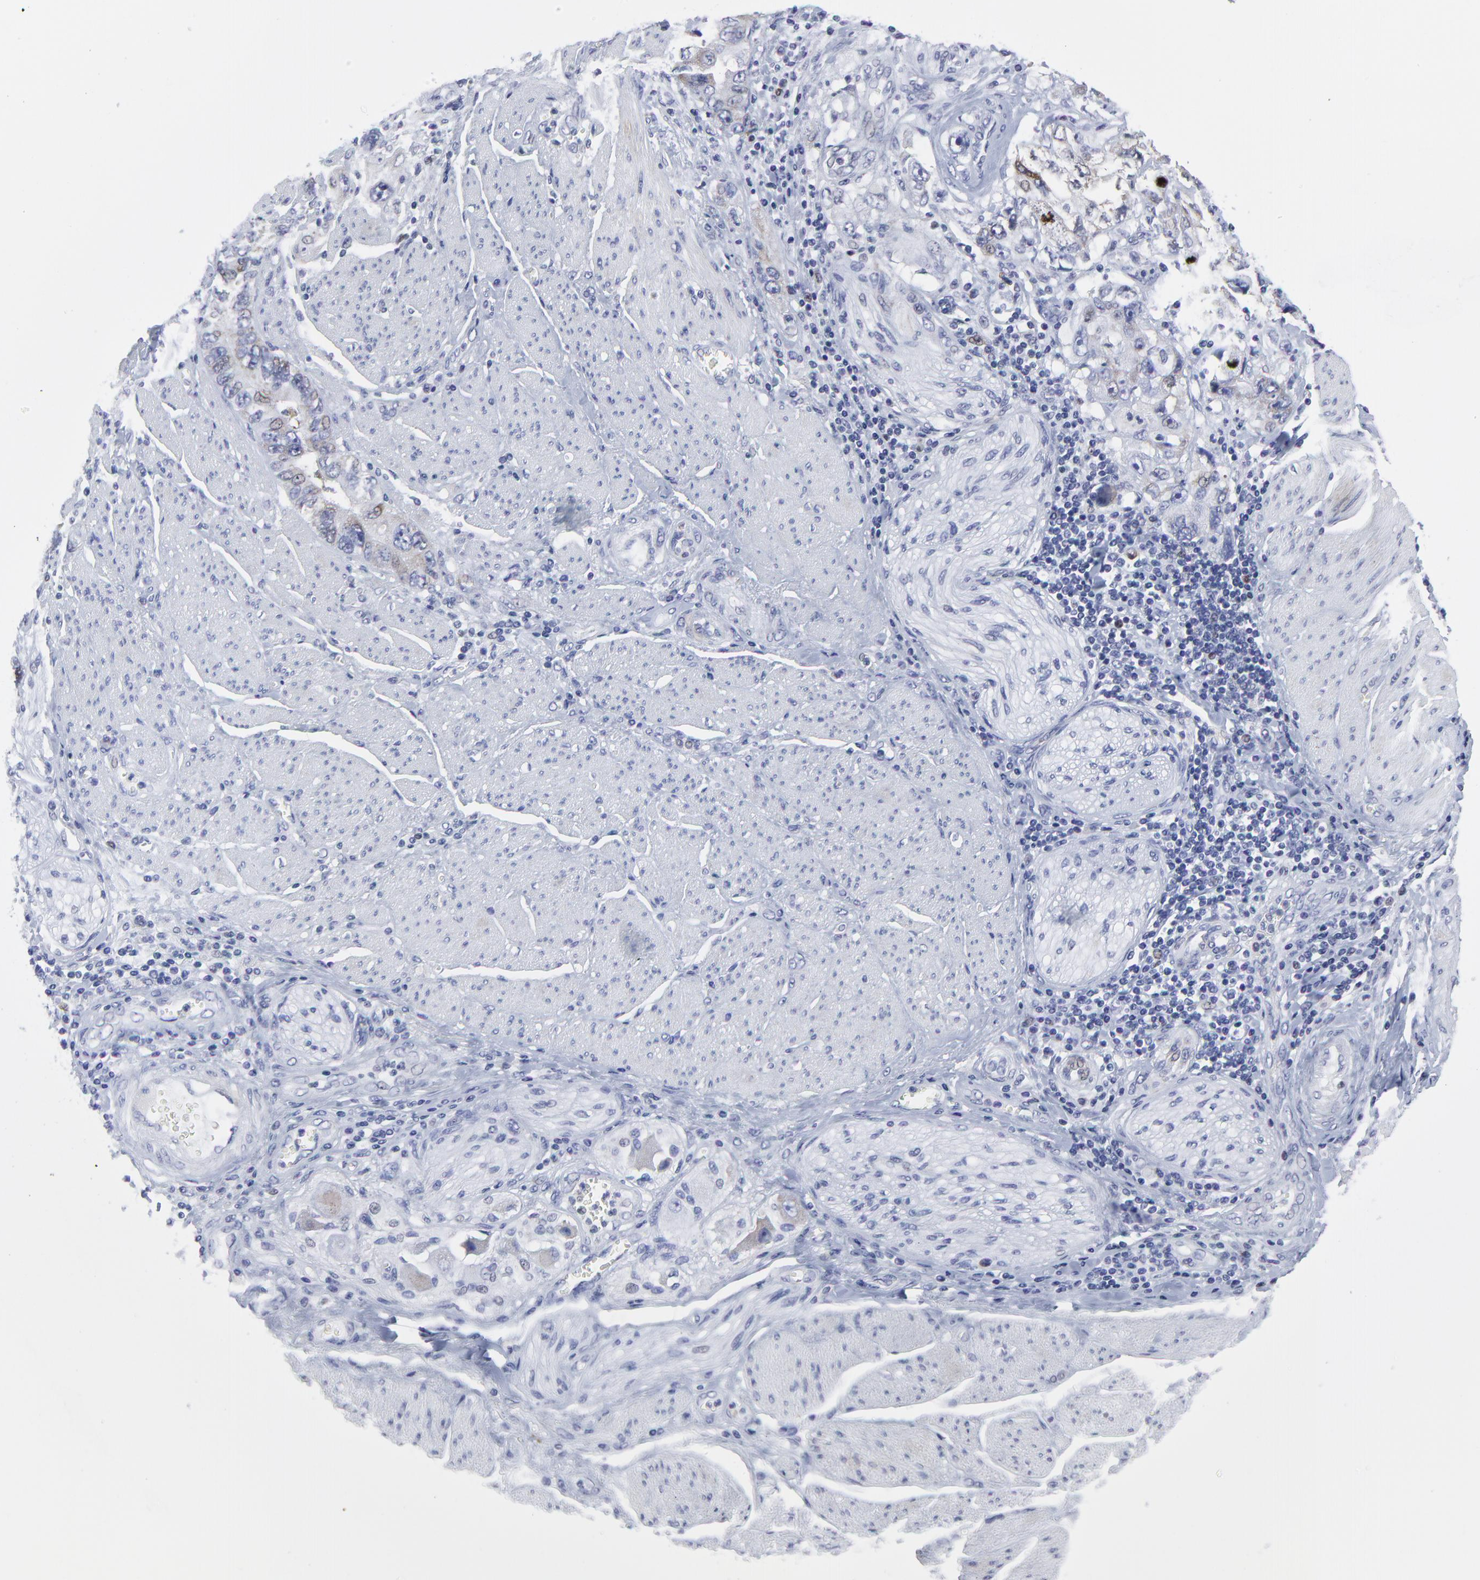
{"staining": {"intensity": "weak", "quantity": "<25%", "location": "nuclear"}, "tissue": "stomach cancer", "cell_type": "Tumor cells", "image_type": "cancer", "snomed": [{"axis": "morphology", "description": "Adenocarcinoma, NOS"}, {"axis": "topography", "description": "Pancreas"}, {"axis": "topography", "description": "Stomach, upper"}], "caption": "Adenocarcinoma (stomach) stained for a protein using immunohistochemistry (IHC) reveals no staining tumor cells.", "gene": "NCAPH", "patient": {"sex": "male", "age": 77}}